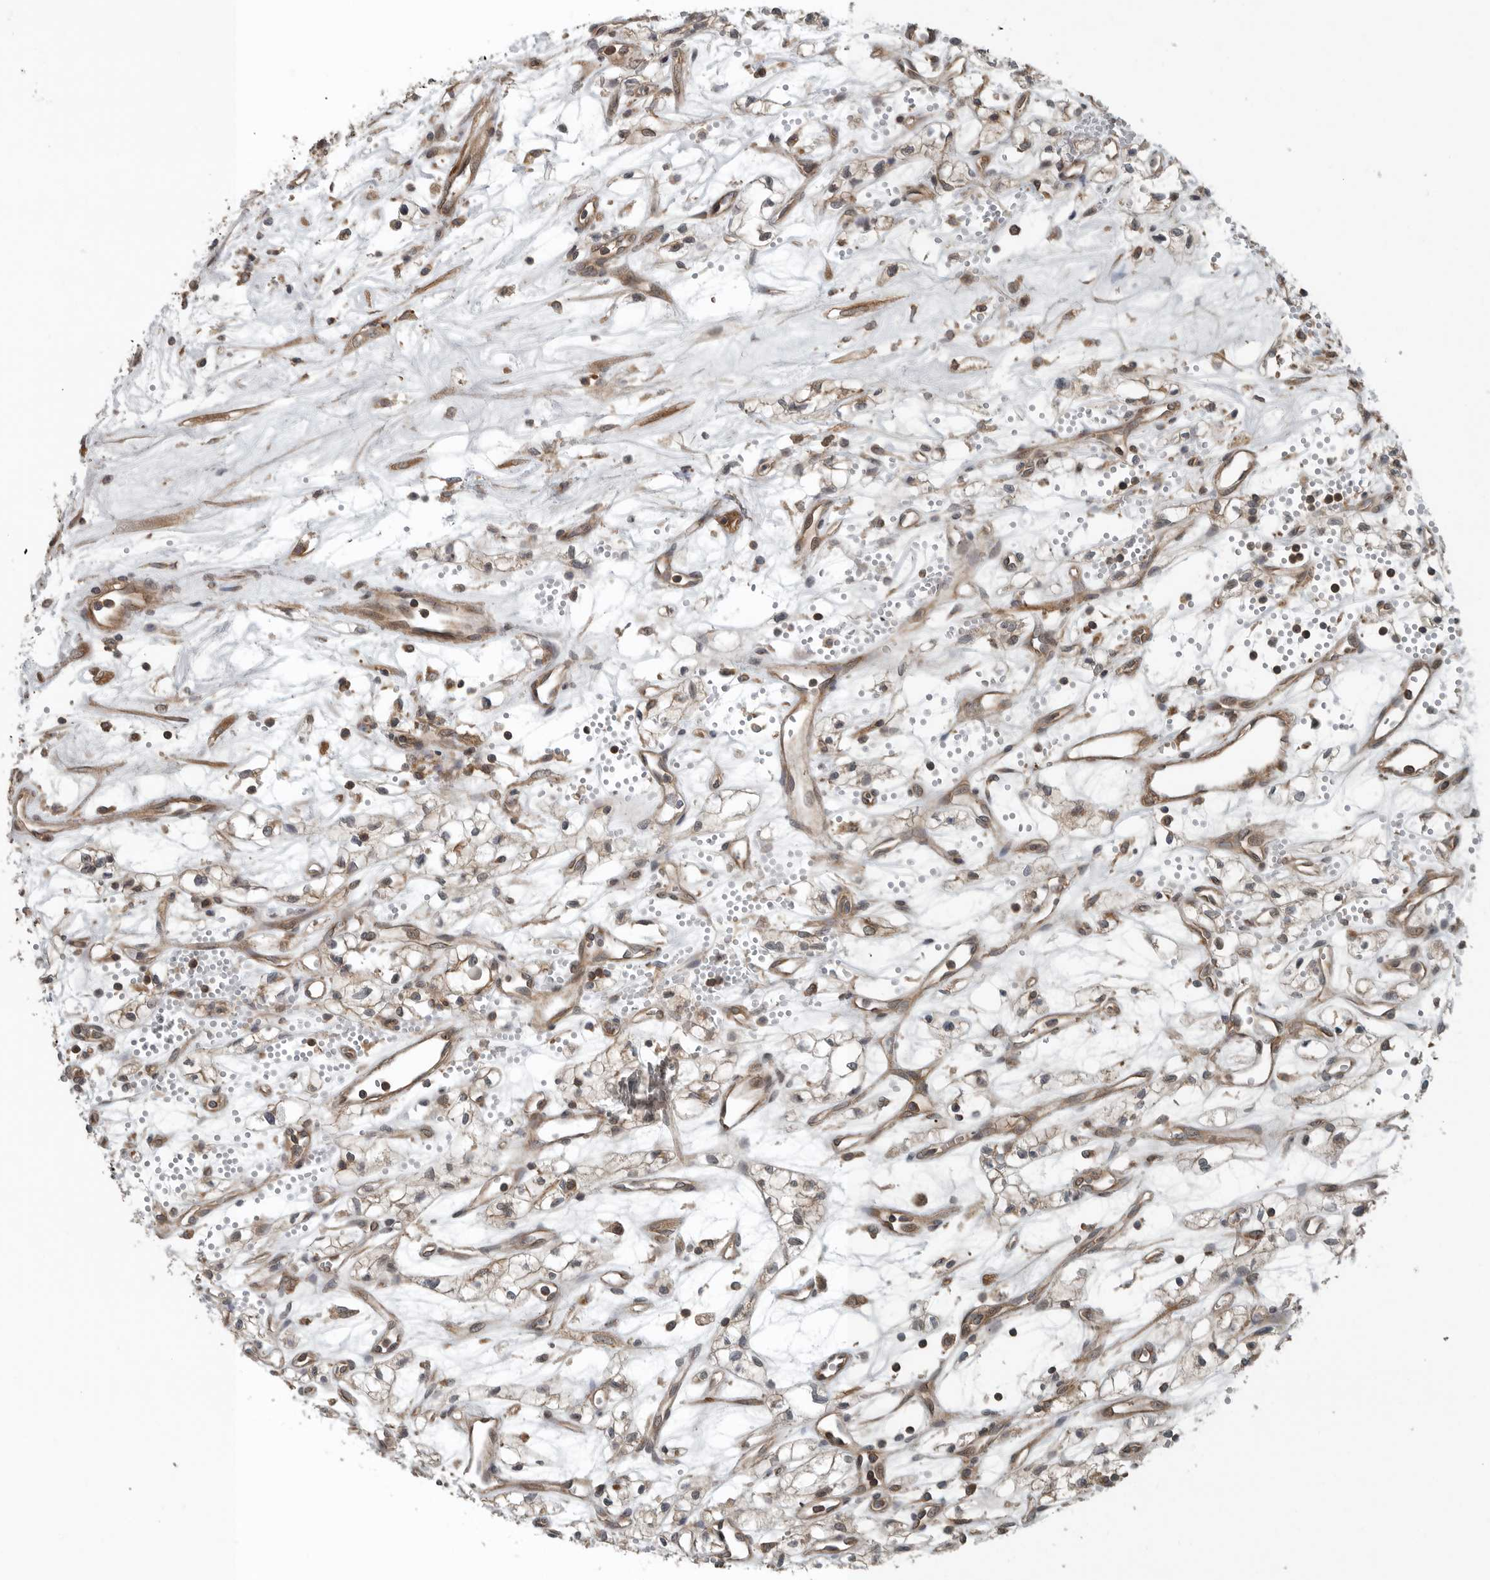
{"staining": {"intensity": "weak", "quantity": "<25%", "location": "cytoplasmic/membranous"}, "tissue": "renal cancer", "cell_type": "Tumor cells", "image_type": "cancer", "snomed": [{"axis": "morphology", "description": "Adenocarcinoma, NOS"}, {"axis": "topography", "description": "Kidney"}], "caption": "The histopathology image demonstrates no significant staining in tumor cells of renal cancer (adenocarcinoma).", "gene": "AMFR", "patient": {"sex": "male", "age": 59}}